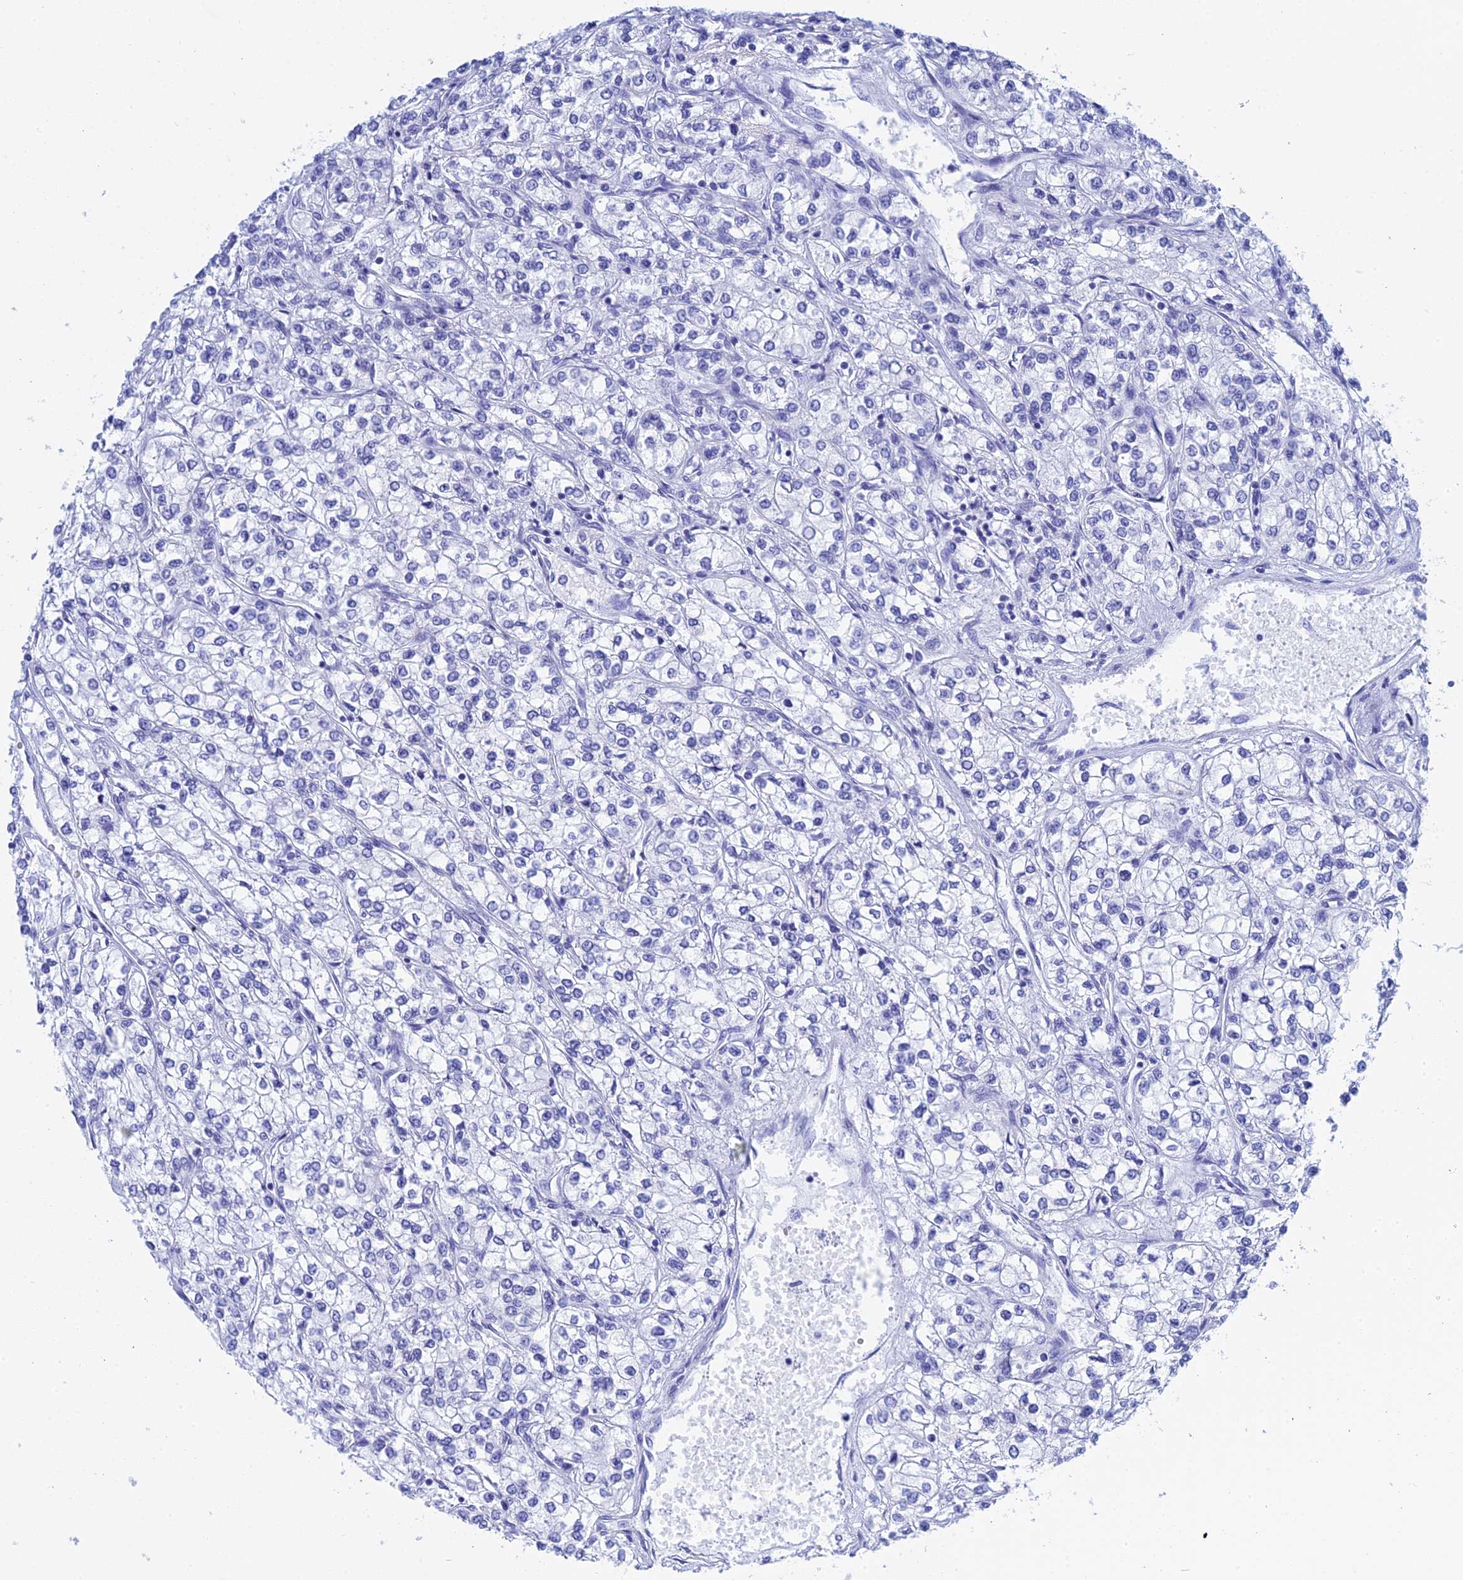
{"staining": {"intensity": "negative", "quantity": "none", "location": "none"}, "tissue": "renal cancer", "cell_type": "Tumor cells", "image_type": "cancer", "snomed": [{"axis": "morphology", "description": "Adenocarcinoma, NOS"}, {"axis": "topography", "description": "Kidney"}], "caption": "Tumor cells are negative for brown protein staining in renal adenocarcinoma.", "gene": "TEX101", "patient": {"sex": "male", "age": 80}}